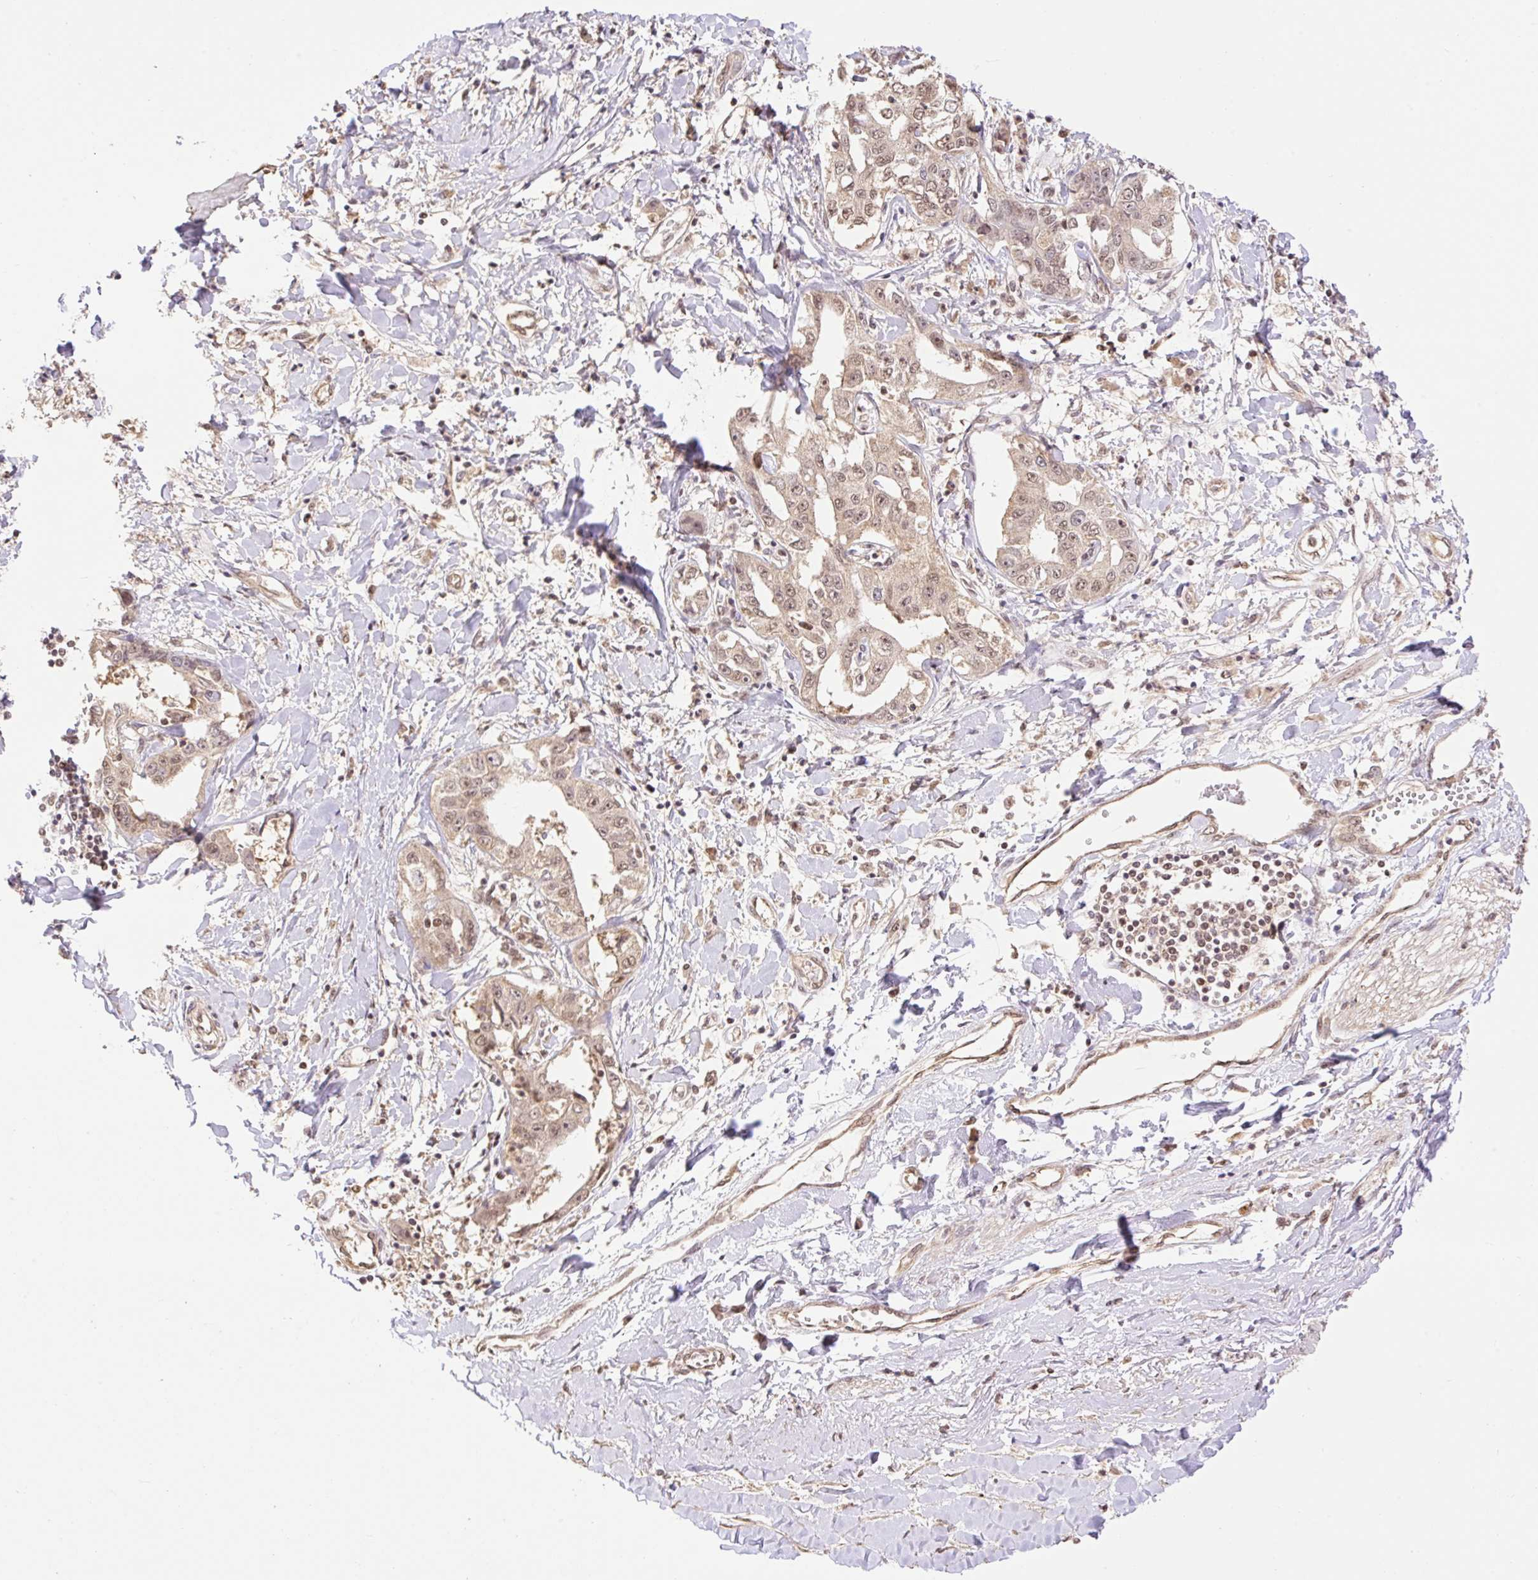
{"staining": {"intensity": "weak", "quantity": ">75%", "location": "cytoplasmic/membranous,nuclear"}, "tissue": "liver cancer", "cell_type": "Tumor cells", "image_type": "cancer", "snomed": [{"axis": "morphology", "description": "Cholangiocarcinoma"}, {"axis": "topography", "description": "Liver"}], "caption": "Liver cholangiocarcinoma stained with immunohistochemistry displays weak cytoplasmic/membranous and nuclear expression in about >75% of tumor cells.", "gene": "VPS25", "patient": {"sex": "male", "age": 59}}